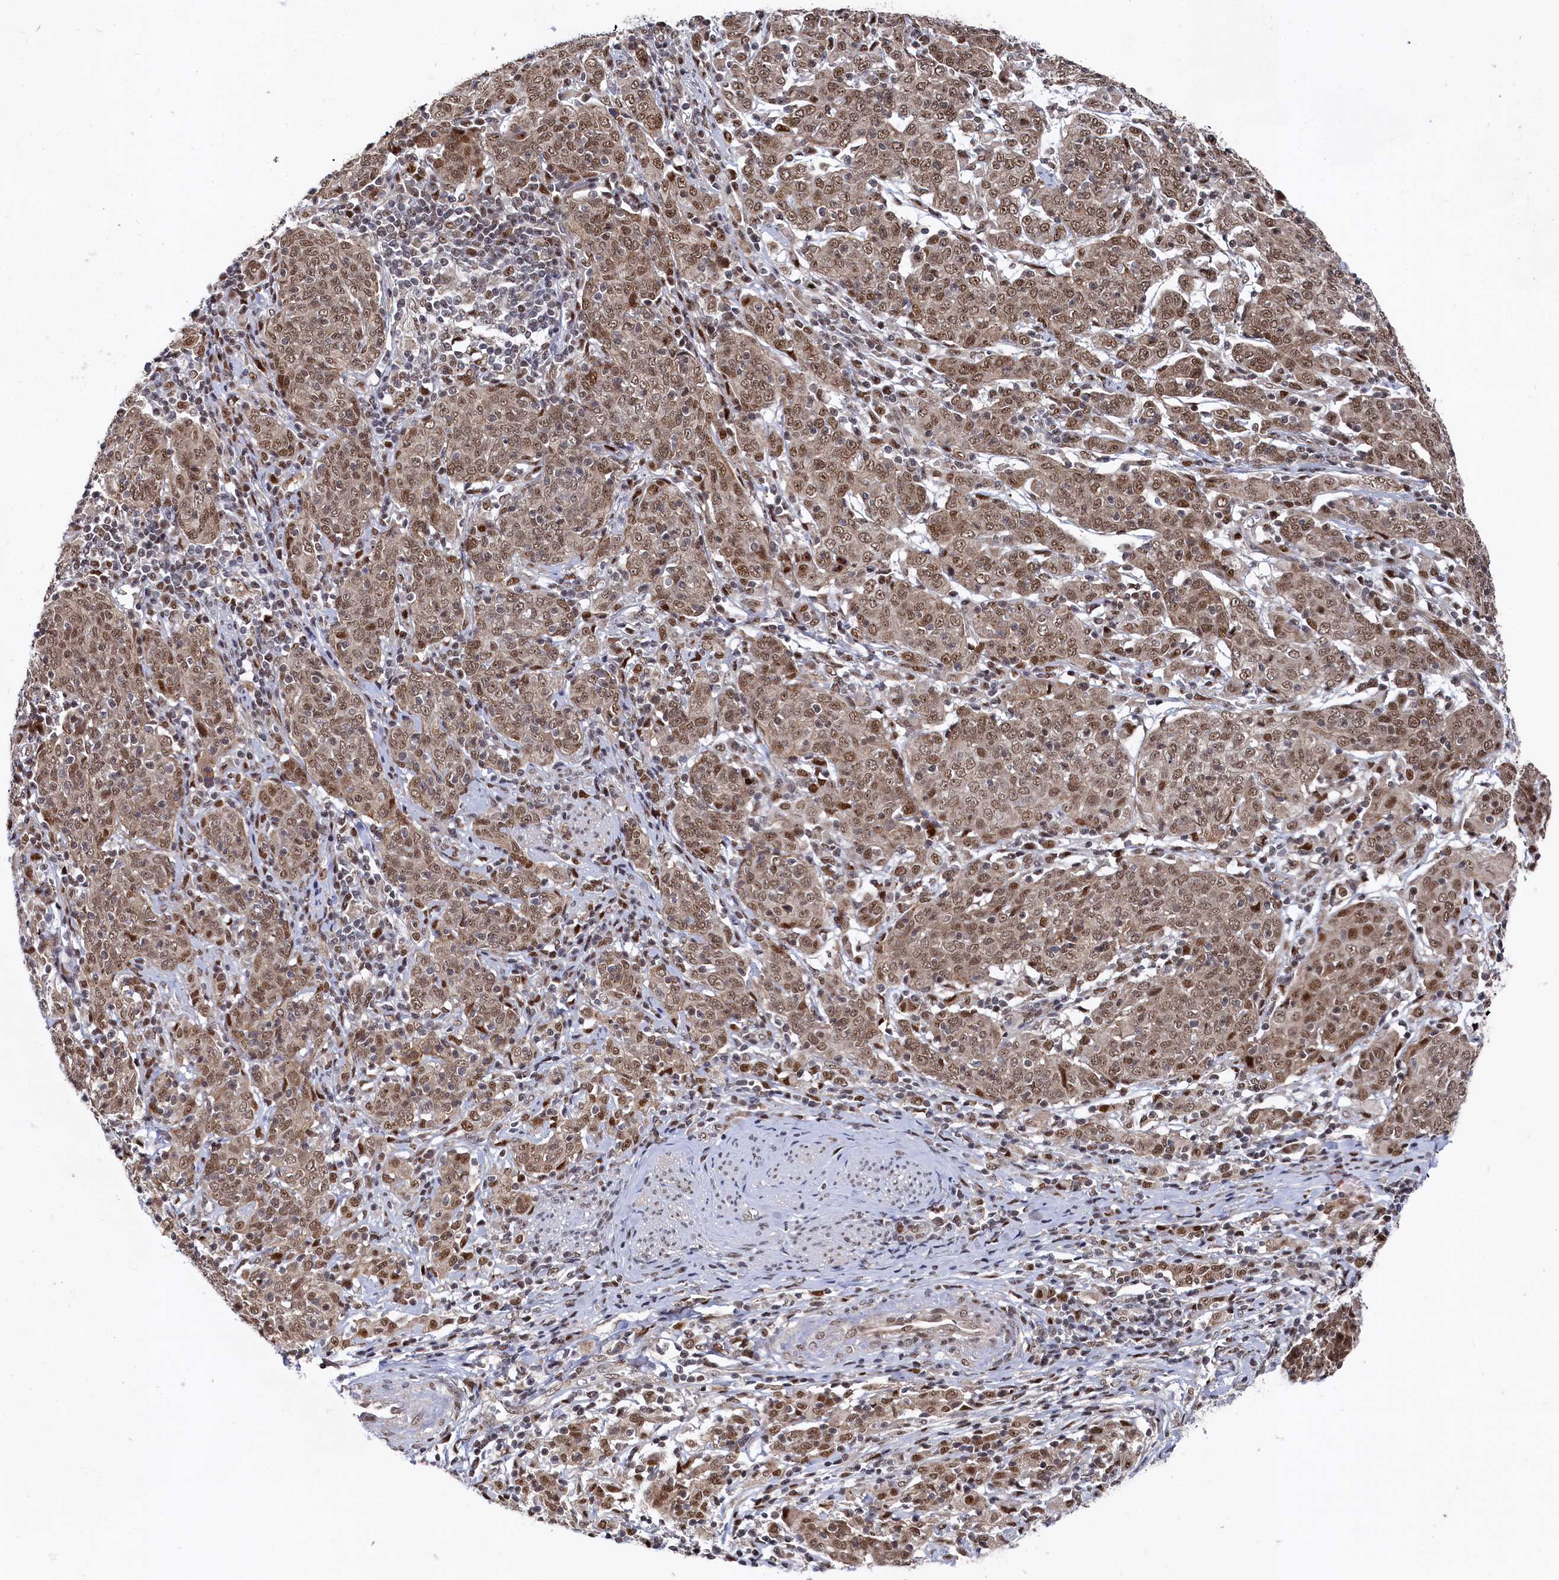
{"staining": {"intensity": "moderate", "quantity": ">75%", "location": "nuclear"}, "tissue": "cervical cancer", "cell_type": "Tumor cells", "image_type": "cancer", "snomed": [{"axis": "morphology", "description": "Squamous cell carcinoma, NOS"}, {"axis": "topography", "description": "Cervix"}], "caption": "A high-resolution image shows immunohistochemistry staining of cervical cancer, which displays moderate nuclear positivity in approximately >75% of tumor cells.", "gene": "BUB3", "patient": {"sex": "female", "age": 67}}